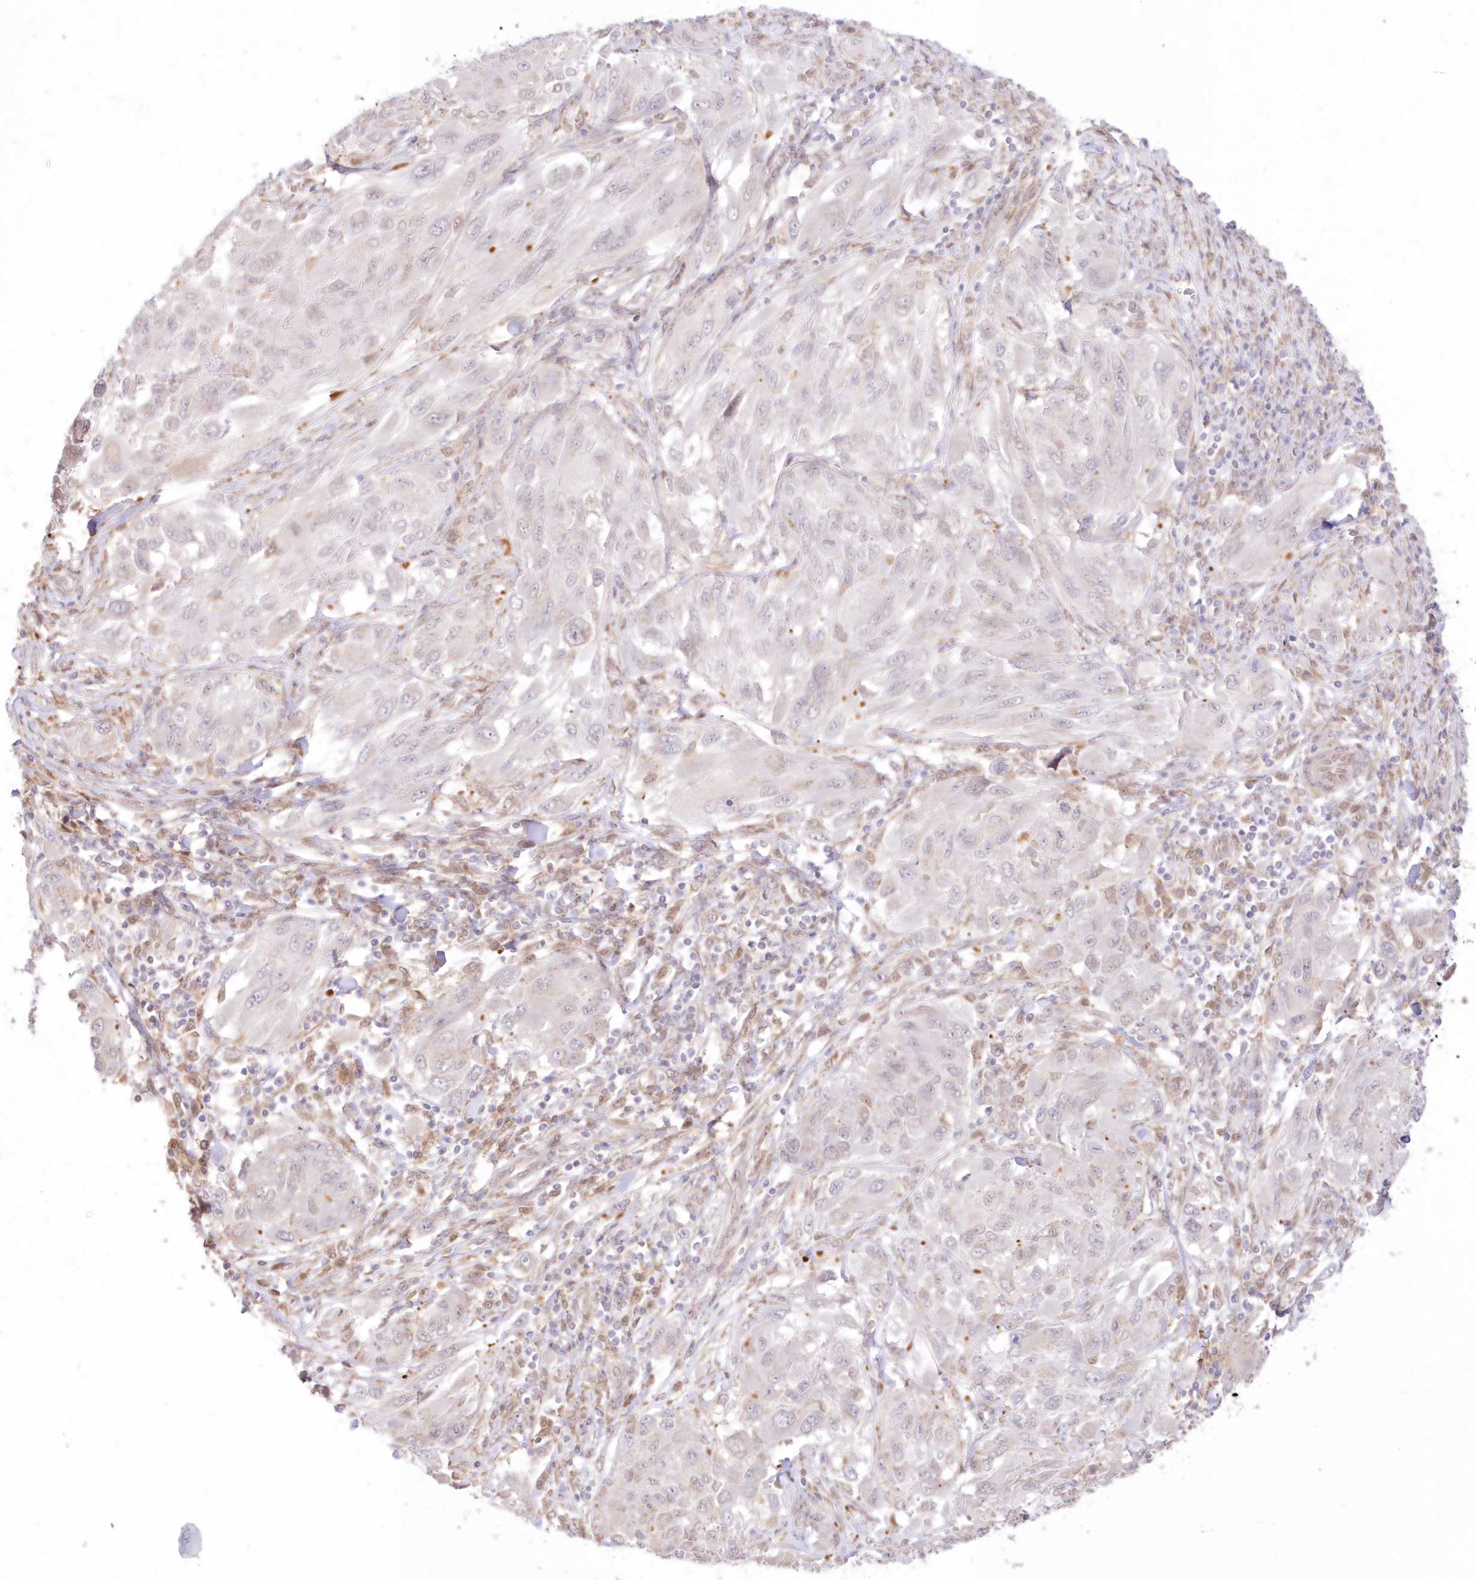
{"staining": {"intensity": "negative", "quantity": "none", "location": "none"}, "tissue": "melanoma", "cell_type": "Tumor cells", "image_type": "cancer", "snomed": [{"axis": "morphology", "description": "Malignant melanoma, NOS"}, {"axis": "topography", "description": "Skin"}], "caption": "Micrograph shows no protein positivity in tumor cells of melanoma tissue.", "gene": "RNPEP", "patient": {"sex": "female", "age": 91}}